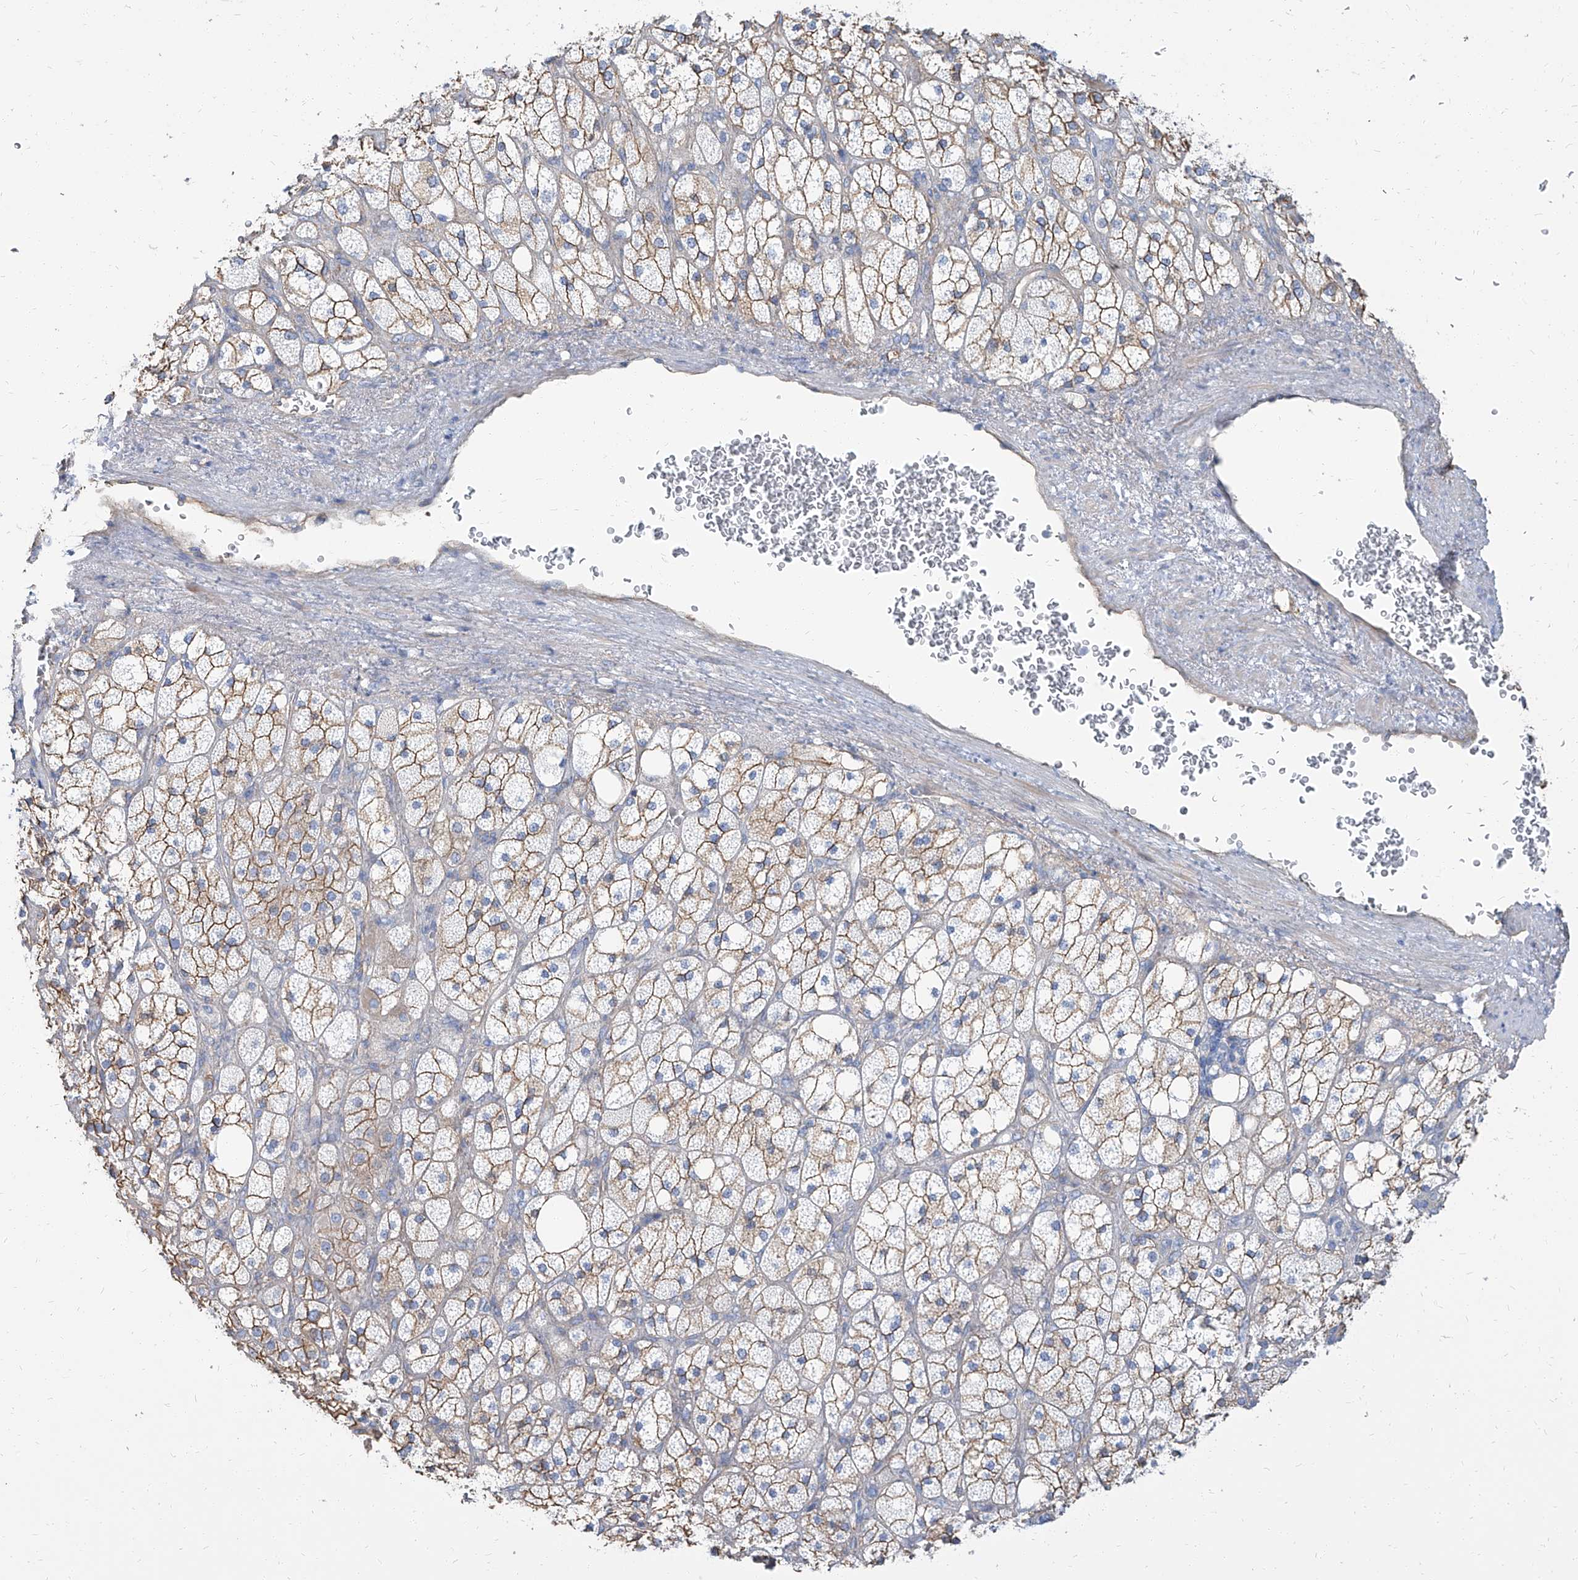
{"staining": {"intensity": "moderate", "quantity": ">75%", "location": "cytoplasmic/membranous"}, "tissue": "adrenal gland", "cell_type": "Glandular cells", "image_type": "normal", "snomed": [{"axis": "morphology", "description": "Normal tissue, NOS"}, {"axis": "topography", "description": "Adrenal gland"}], "caption": "Glandular cells demonstrate medium levels of moderate cytoplasmic/membranous expression in about >75% of cells in benign human adrenal gland. (DAB (3,3'-diaminobenzidine) IHC, brown staining for protein, blue staining for nuclei).", "gene": "TXLNB", "patient": {"sex": "male", "age": 61}}